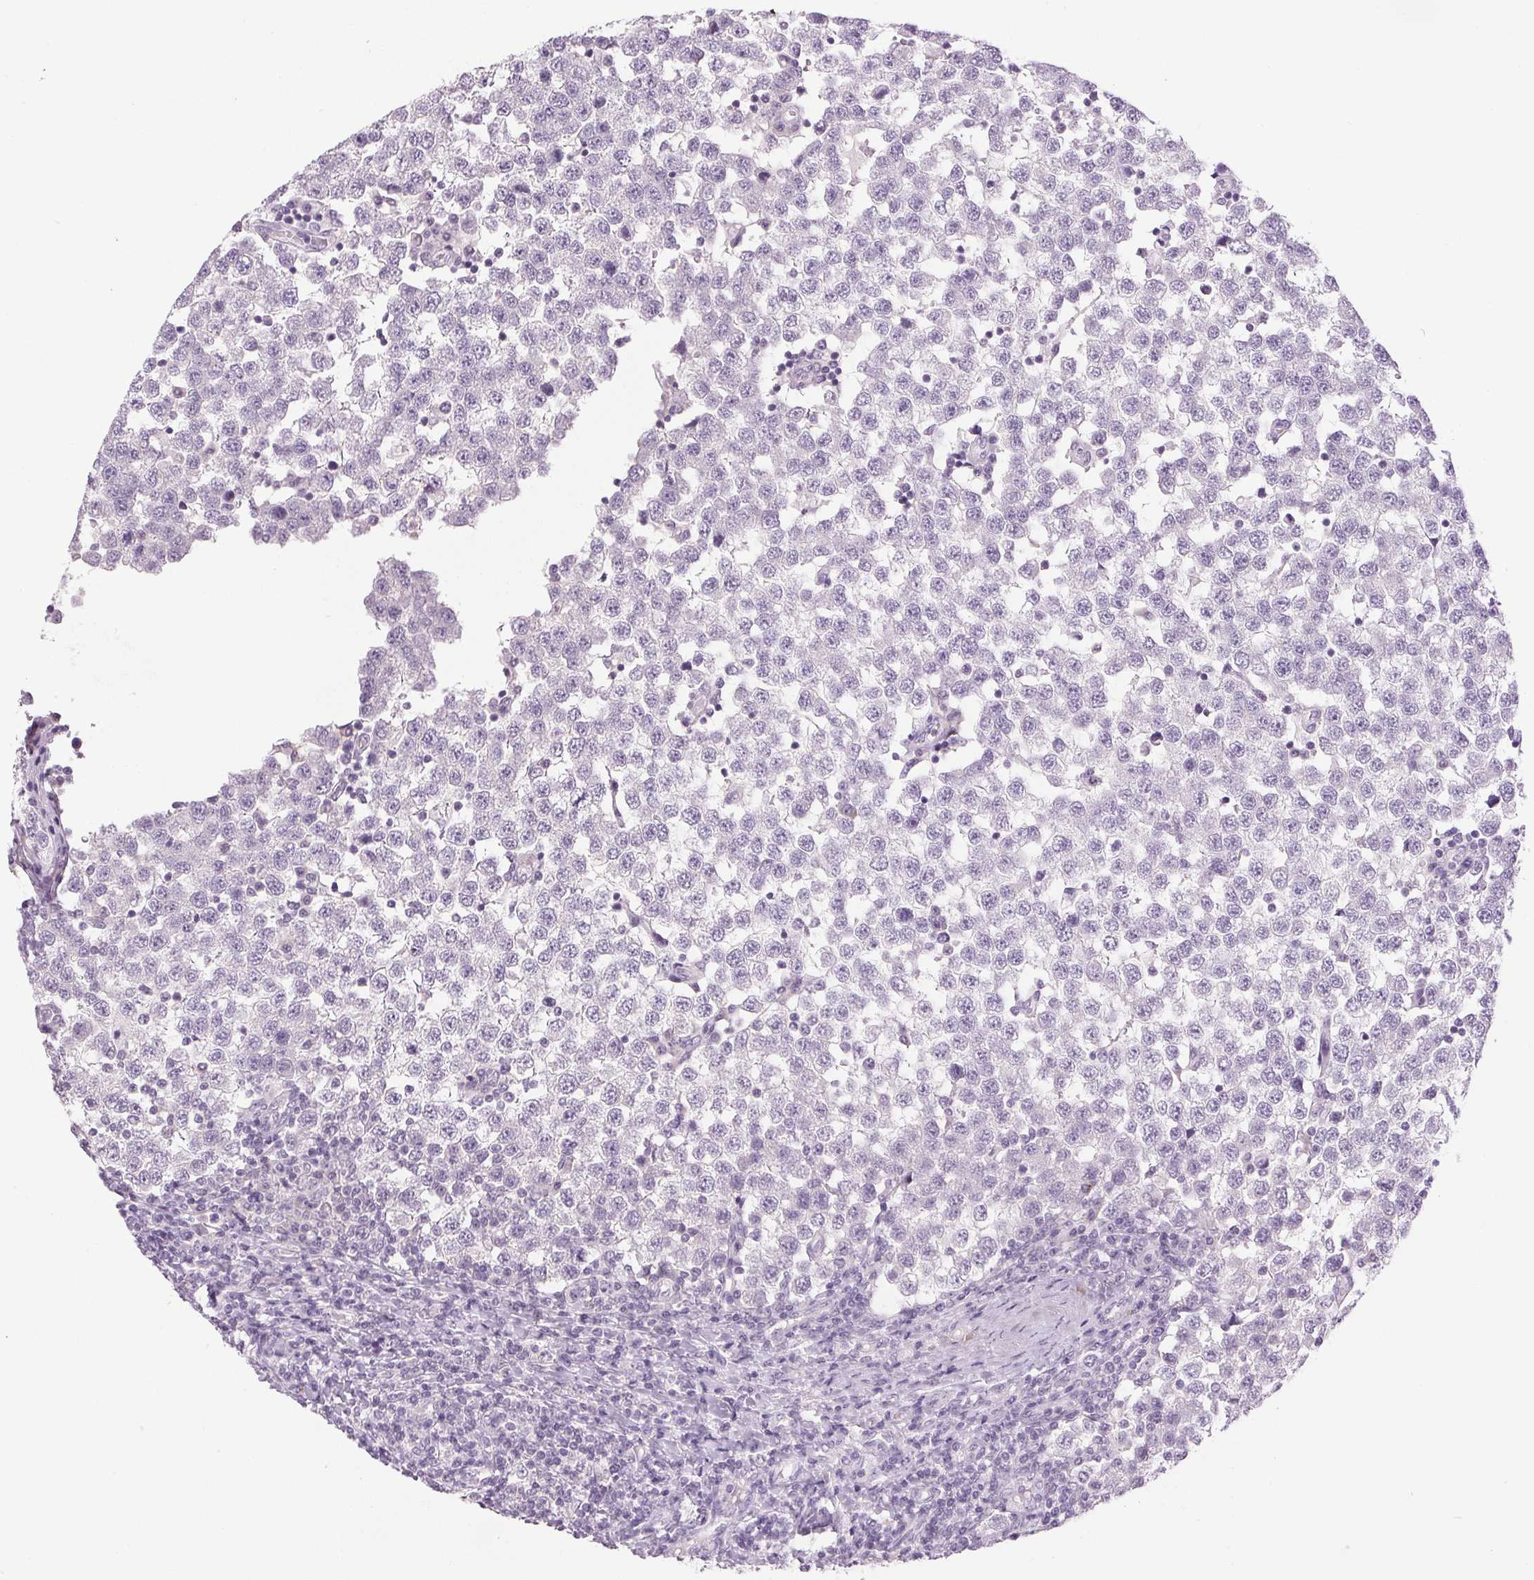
{"staining": {"intensity": "negative", "quantity": "none", "location": "none"}, "tissue": "testis cancer", "cell_type": "Tumor cells", "image_type": "cancer", "snomed": [{"axis": "morphology", "description": "Seminoma, NOS"}, {"axis": "topography", "description": "Testis"}], "caption": "Immunohistochemistry image of neoplastic tissue: human testis cancer (seminoma) stained with DAB demonstrates no significant protein positivity in tumor cells.", "gene": "DNAJC6", "patient": {"sex": "male", "age": 34}}